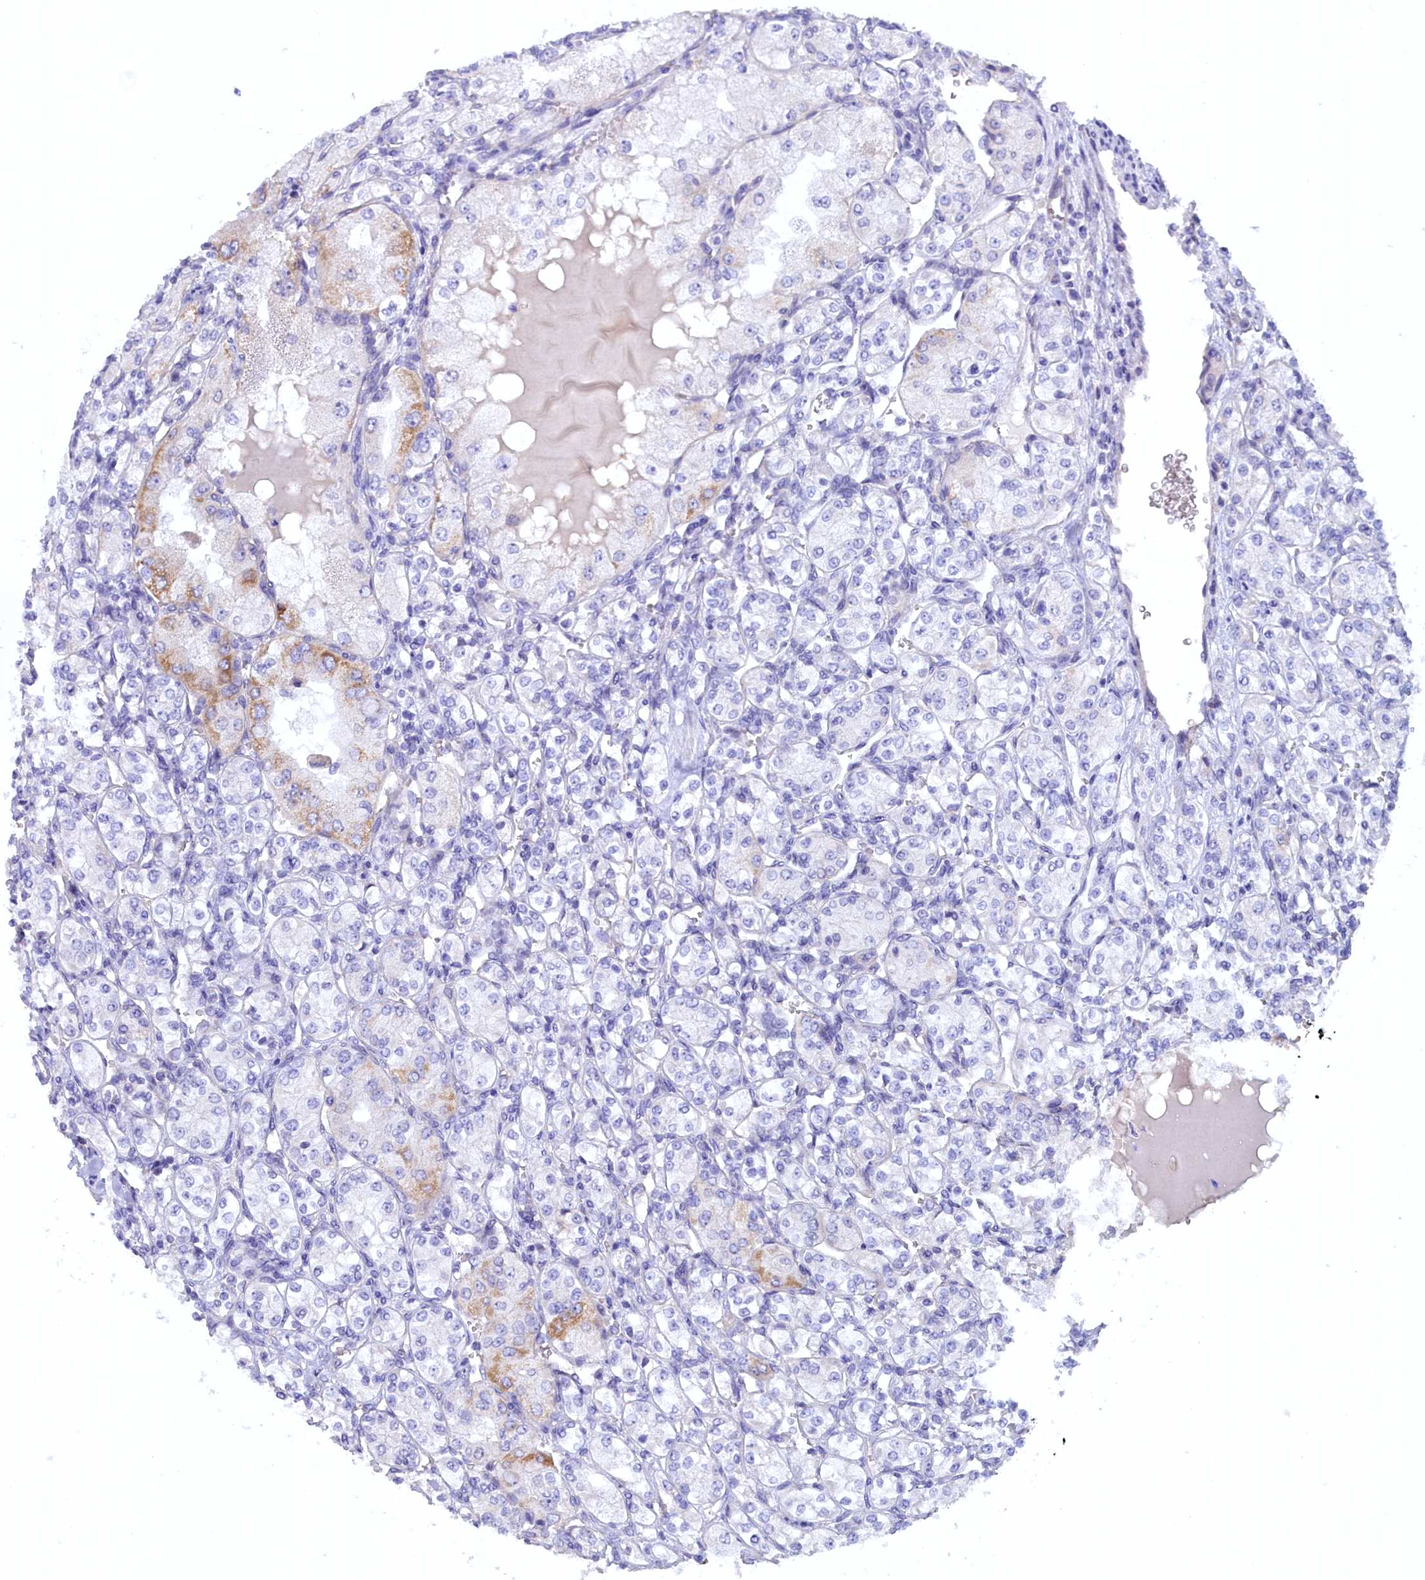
{"staining": {"intensity": "negative", "quantity": "none", "location": "none"}, "tissue": "renal cancer", "cell_type": "Tumor cells", "image_type": "cancer", "snomed": [{"axis": "morphology", "description": "Adenocarcinoma, NOS"}, {"axis": "topography", "description": "Kidney"}], "caption": "Immunohistochemical staining of human adenocarcinoma (renal) displays no significant expression in tumor cells.", "gene": "ZSWIM4", "patient": {"sex": "male", "age": 77}}